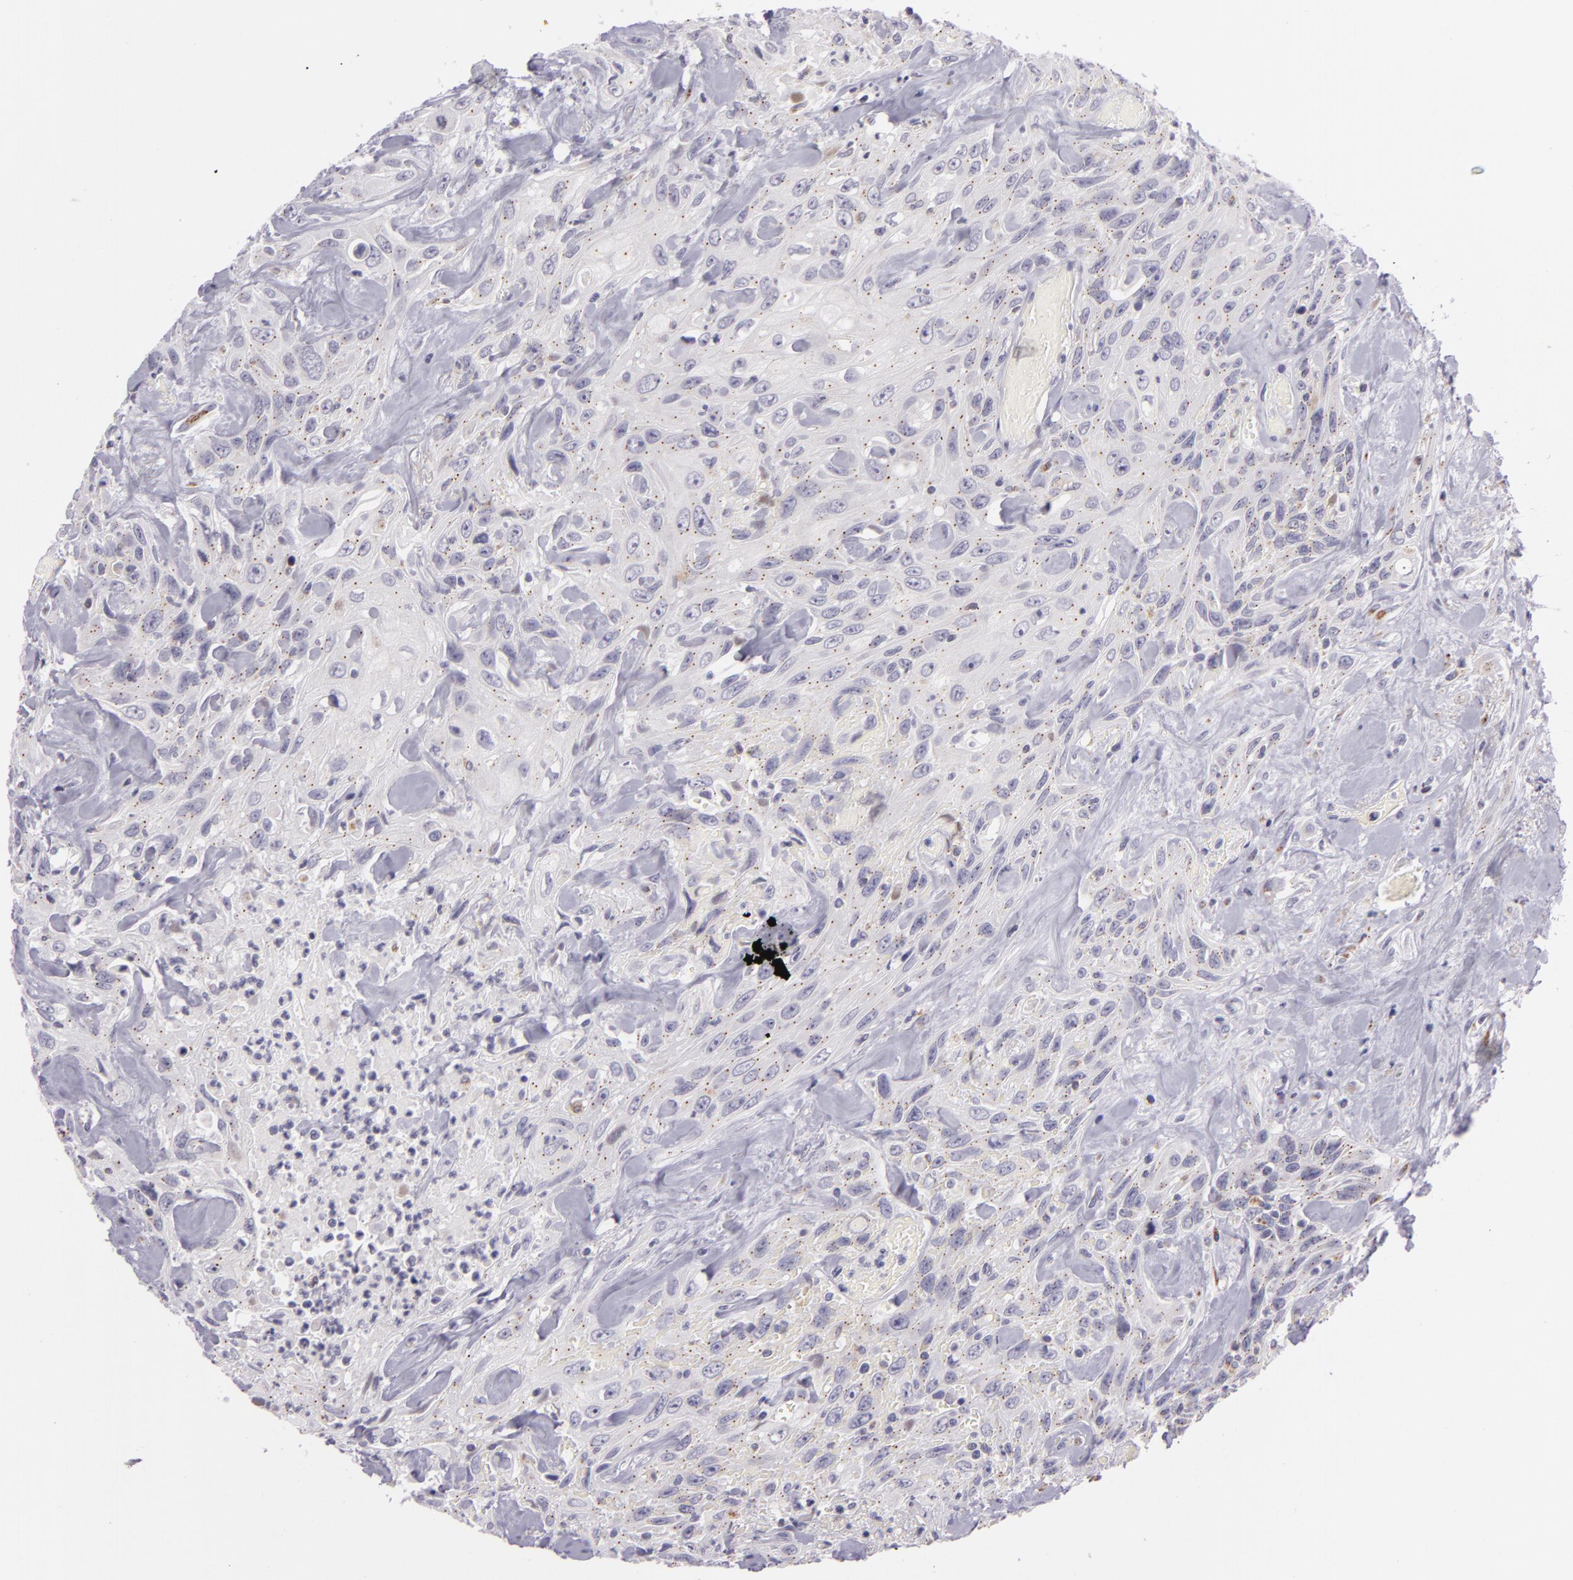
{"staining": {"intensity": "weak", "quantity": ">75%", "location": "cytoplasmic/membranous"}, "tissue": "urothelial cancer", "cell_type": "Tumor cells", "image_type": "cancer", "snomed": [{"axis": "morphology", "description": "Urothelial carcinoma, High grade"}, {"axis": "topography", "description": "Urinary bladder"}], "caption": "An immunohistochemistry (IHC) histopathology image of neoplastic tissue is shown. Protein staining in brown labels weak cytoplasmic/membranous positivity in urothelial carcinoma (high-grade) within tumor cells. The protein is stained brown, and the nuclei are stained in blue (DAB (3,3'-diaminobenzidine) IHC with brightfield microscopy, high magnification).", "gene": "CILK1", "patient": {"sex": "female", "age": 84}}